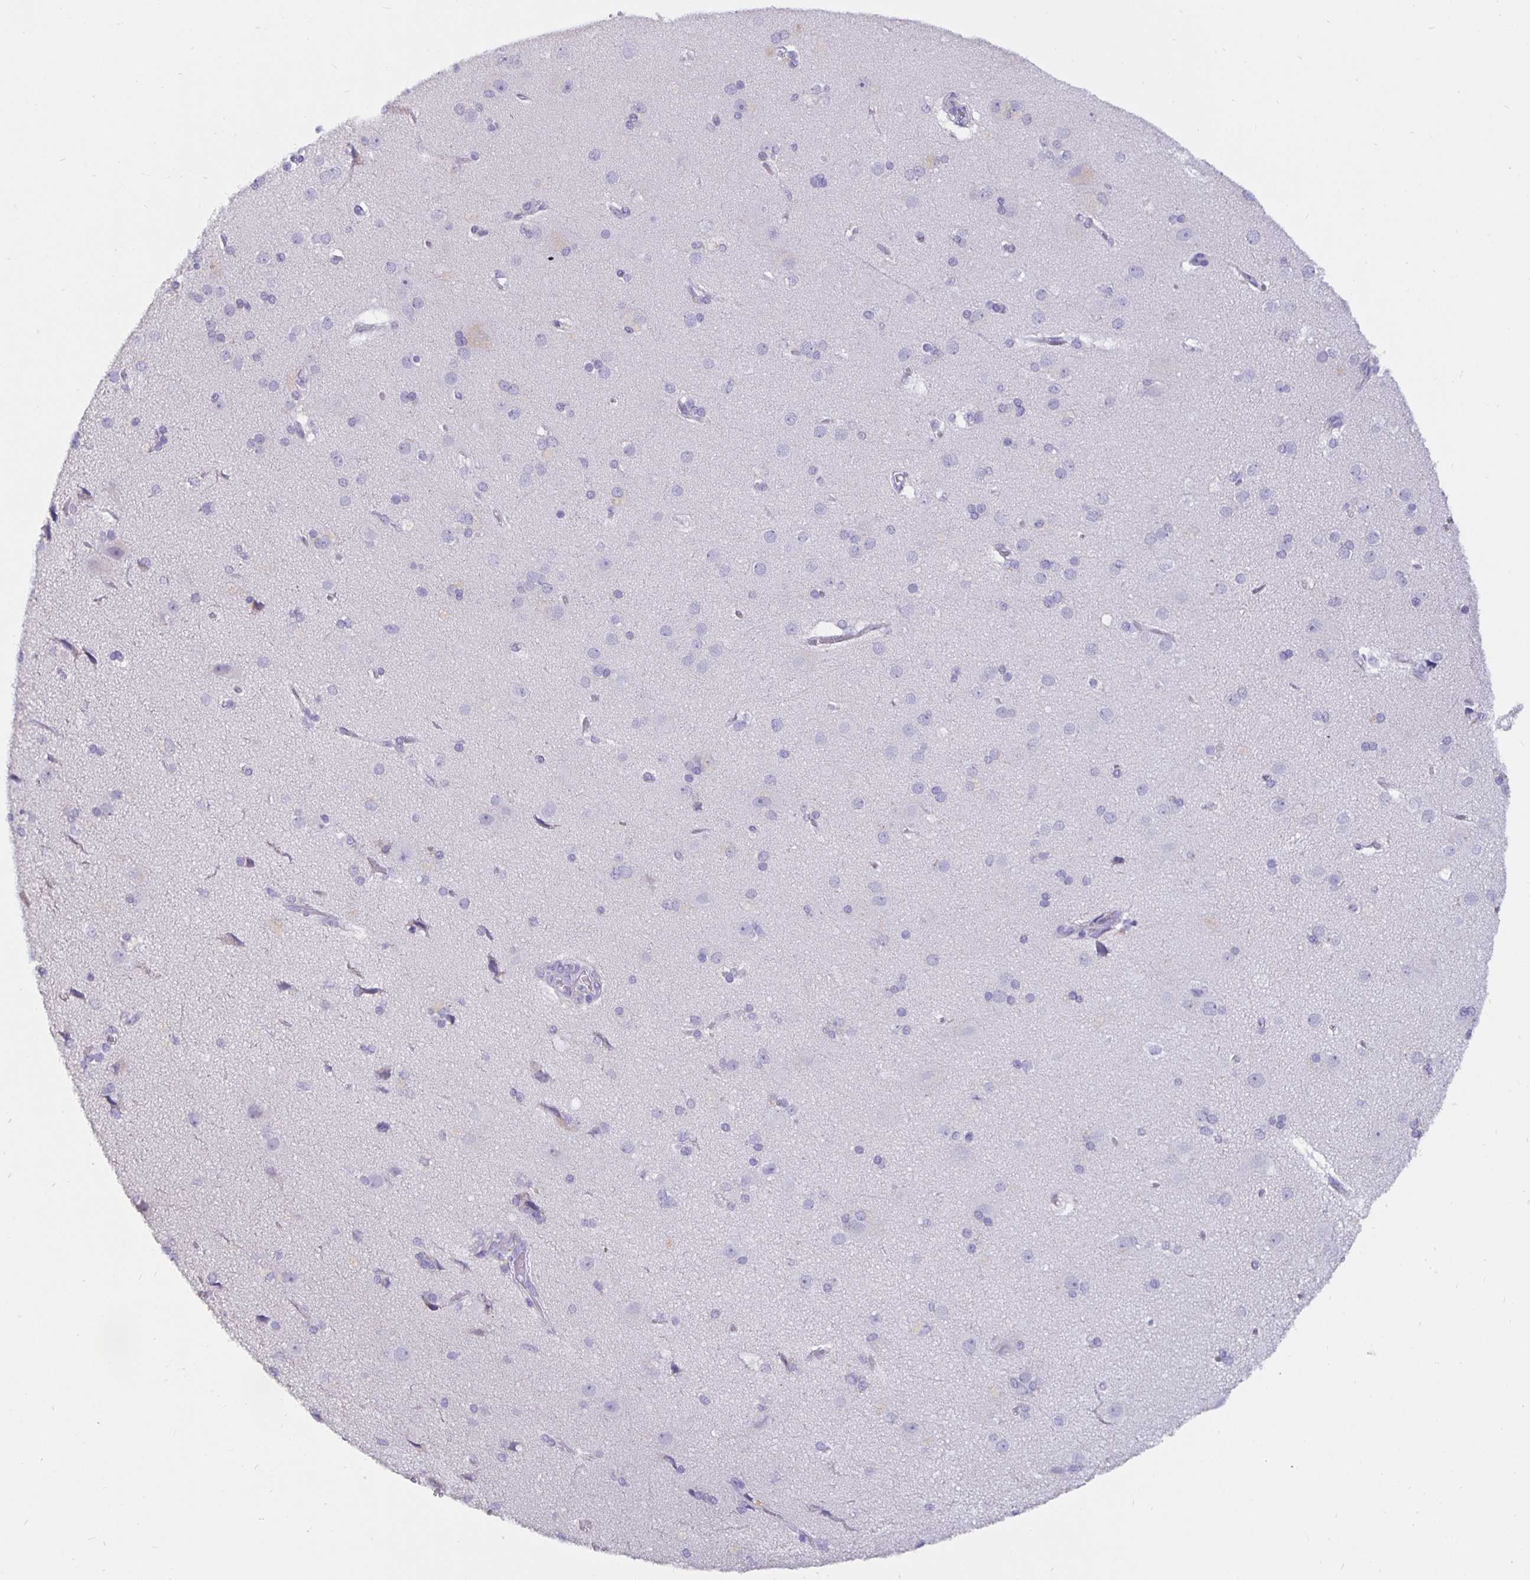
{"staining": {"intensity": "negative", "quantity": "none", "location": "none"}, "tissue": "cerebral cortex", "cell_type": "Endothelial cells", "image_type": "normal", "snomed": [{"axis": "morphology", "description": "Normal tissue, NOS"}, {"axis": "morphology", "description": "Glioma, malignant, High grade"}, {"axis": "topography", "description": "Cerebral cortex"}], "caption": "Immunohistochemical staining of benign human cerebral cortex demonstrates no significant staining in endothelial cells. Nuclei are stained in blue.", "gene": "DNAI2", "patient": {"sex": "male", "age": 71}}